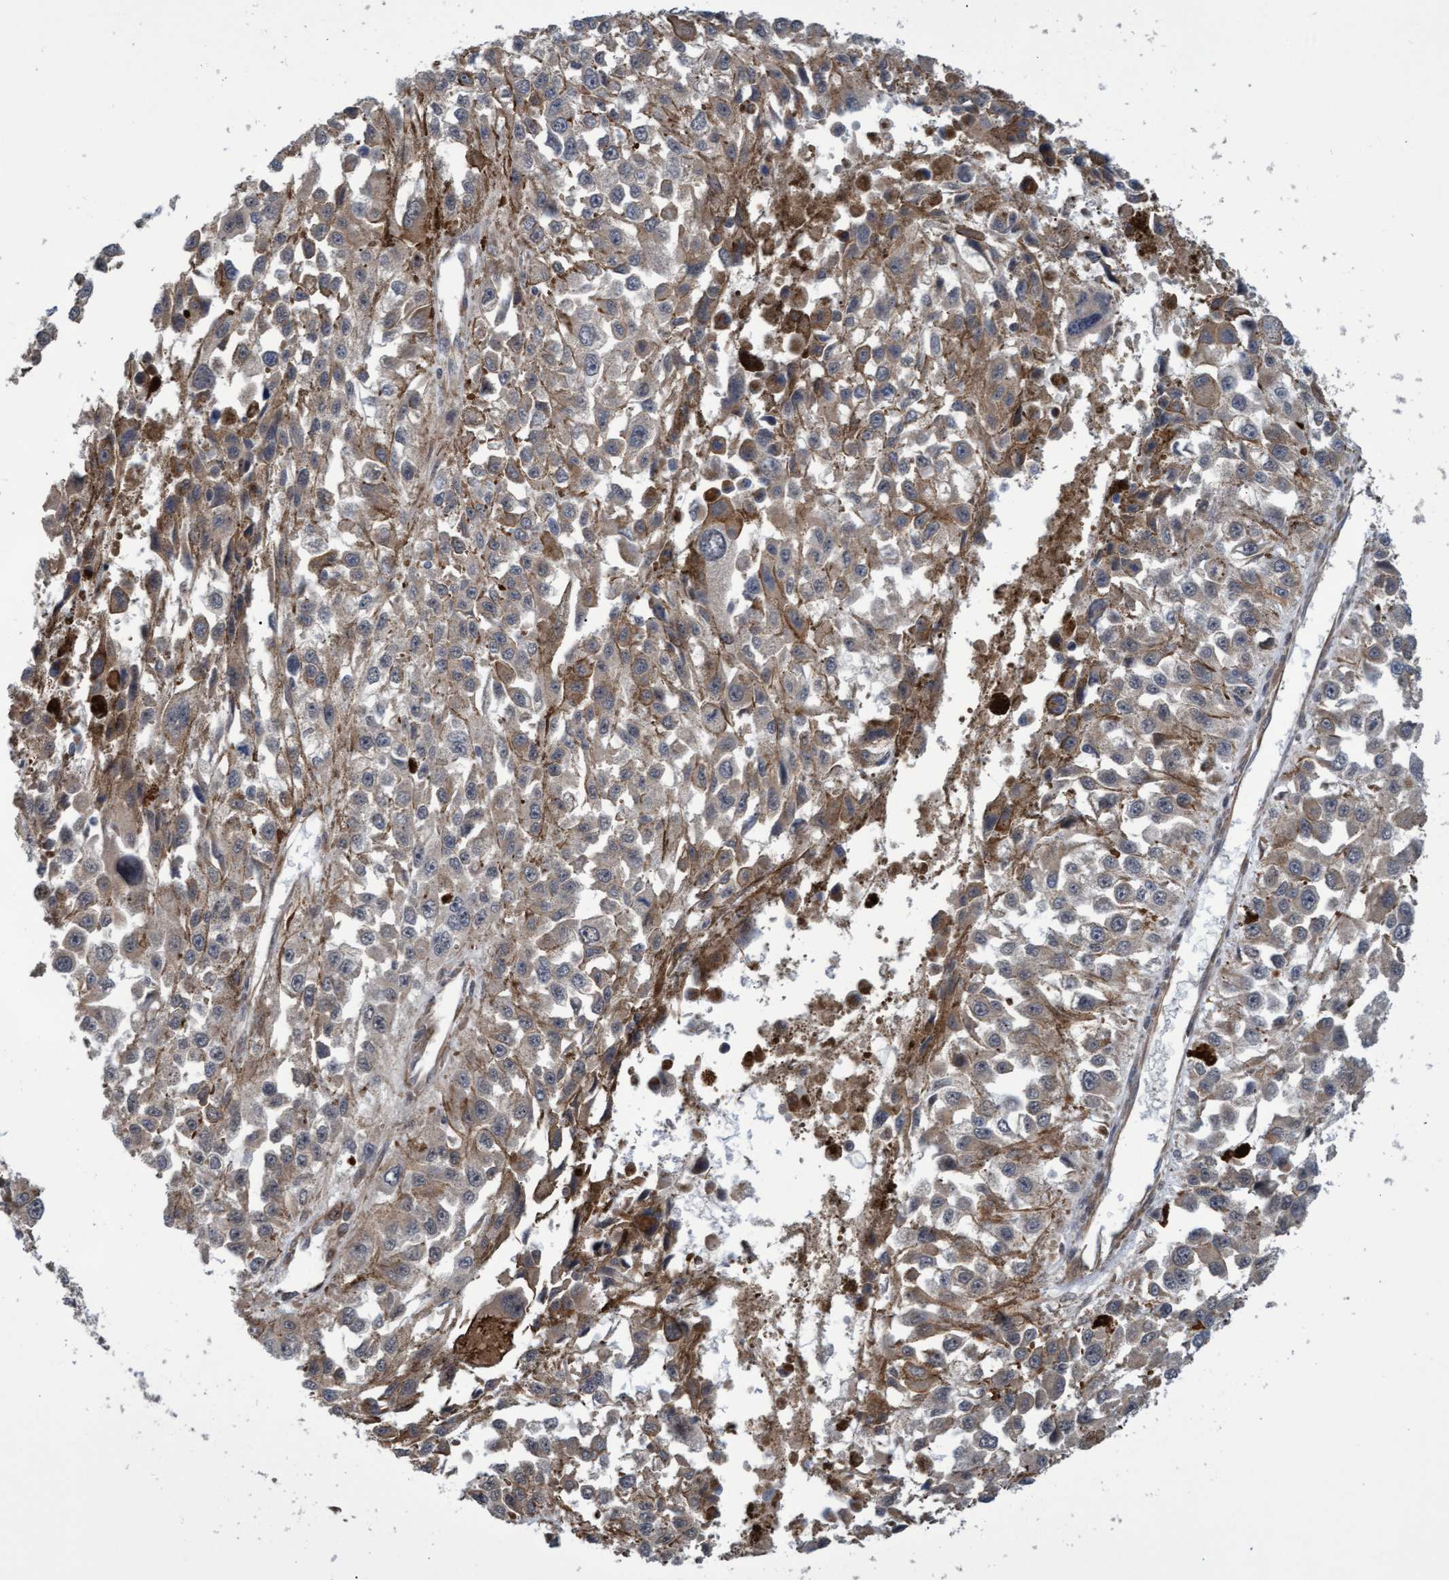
{"staining": {"intensity": "weak", "quantity": "25%-75%", "location": "cytoplasmic/membranous"}, "tissue": "melanoma", "cell_type": "Tumor cells", "image_type": "cancer", "snomed": [{"axis": "morphology", "description": "Malignant melanoma, Metastatic site"}, {"axis": "topography", "description": "Lymph node"}], "caption": "Malignant melanoma (metastatic site) stained with IHC exhibits weak cytoplasmic/membranous expression in about 25%-75% of tumor cells.", "gene": "TNFRSF10B", "patient": {"sex": "male", "age": 59}}